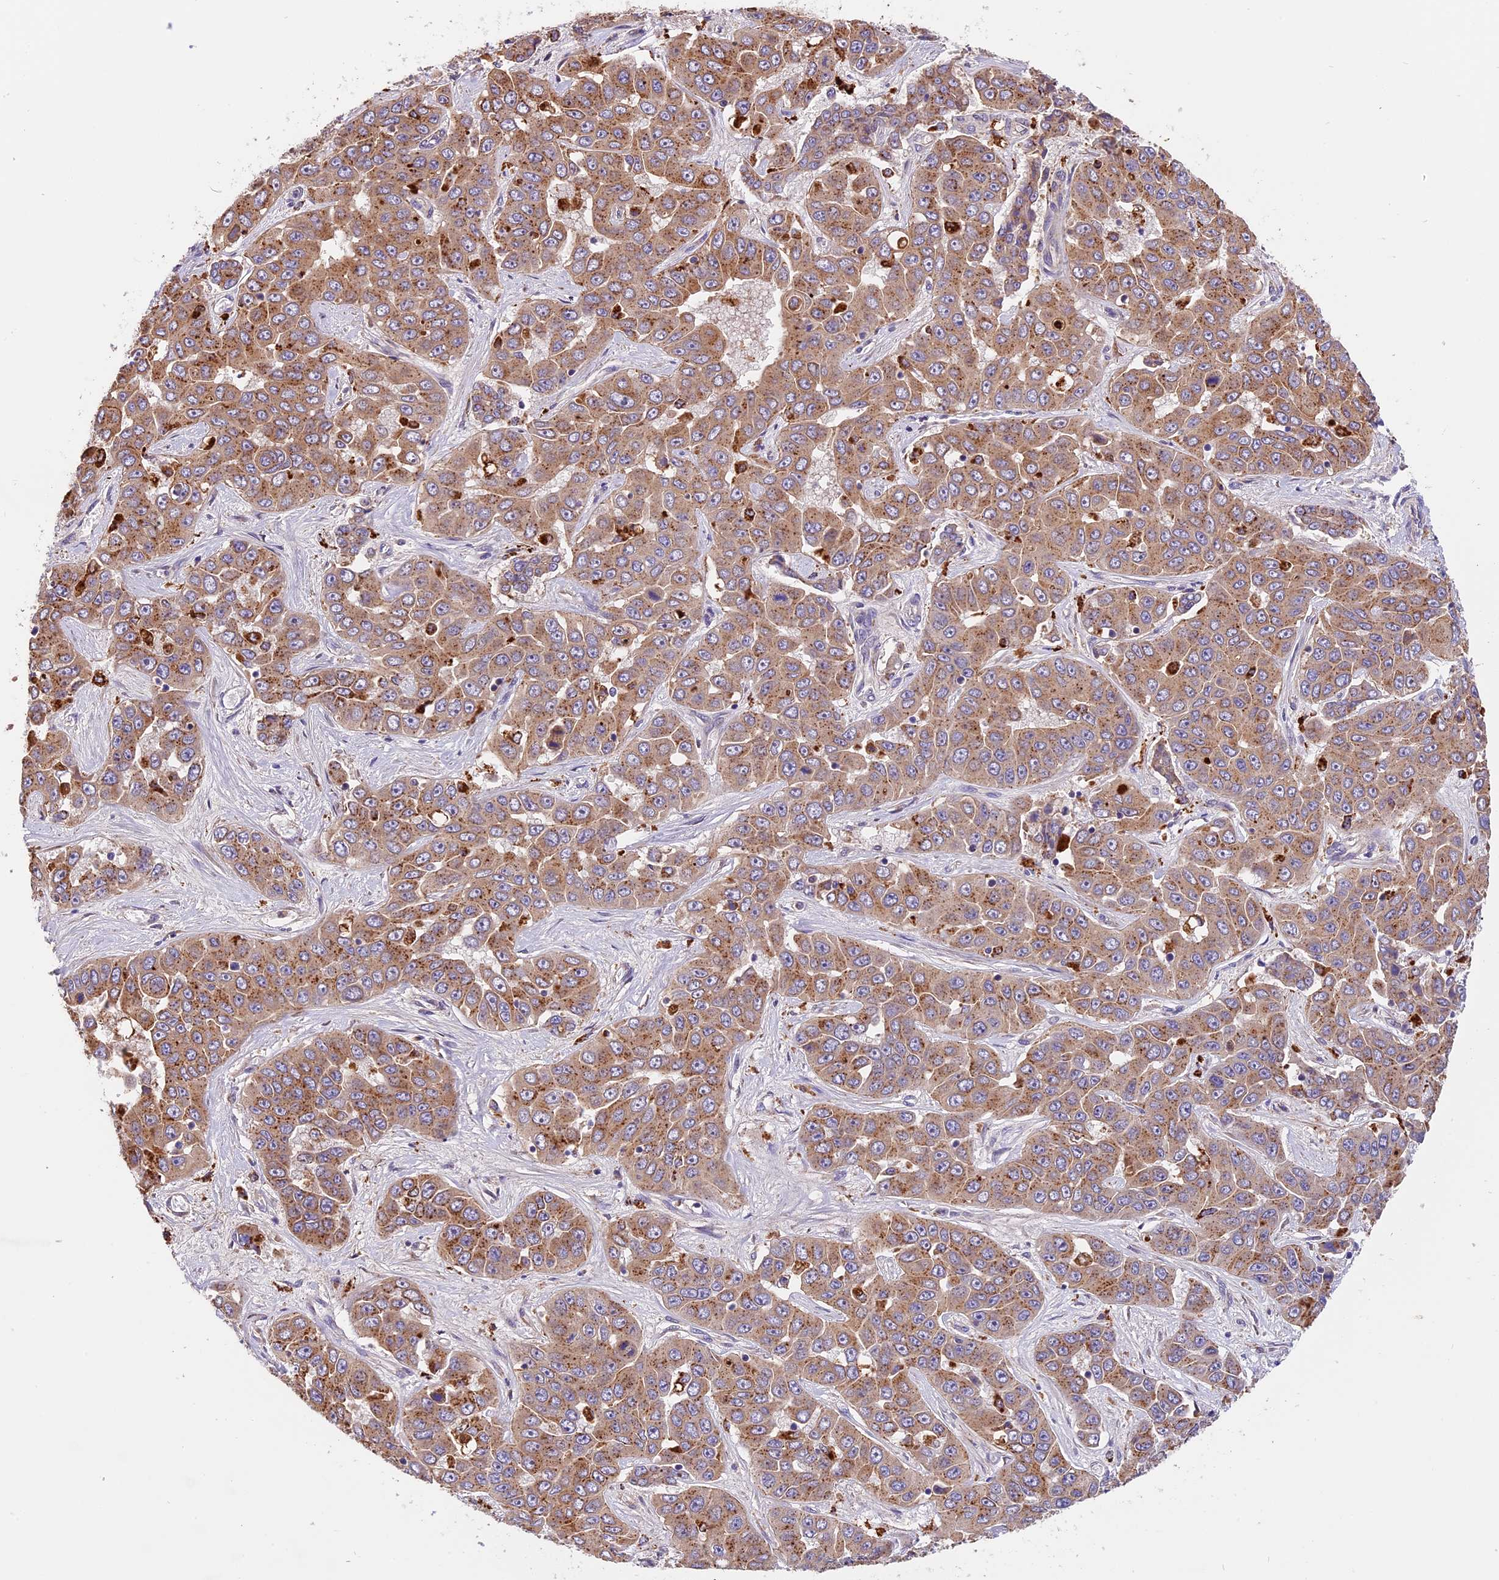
{"staining": {"intensity": "moderate", "quantity": ">75%", "location": "cytoplasmic/membranous"}, "tissue": "liver cancer", "cell_type": "Tumor cells", "image_type": "cancer", "snomed": [{"axis": "morphology", "description": "Cholangiocarcinoma"}, {"axis": "topography", "description": "Liver"}], "caption": "There is medium levels of moderate cytoplasmic/membranous staining in tumor cells of liver cholangiocarcinoma, as demonstrated by immunohistochemical staining (brown color).", "gene": "COPE", "patient": {"sex": "female", "age": 52}}